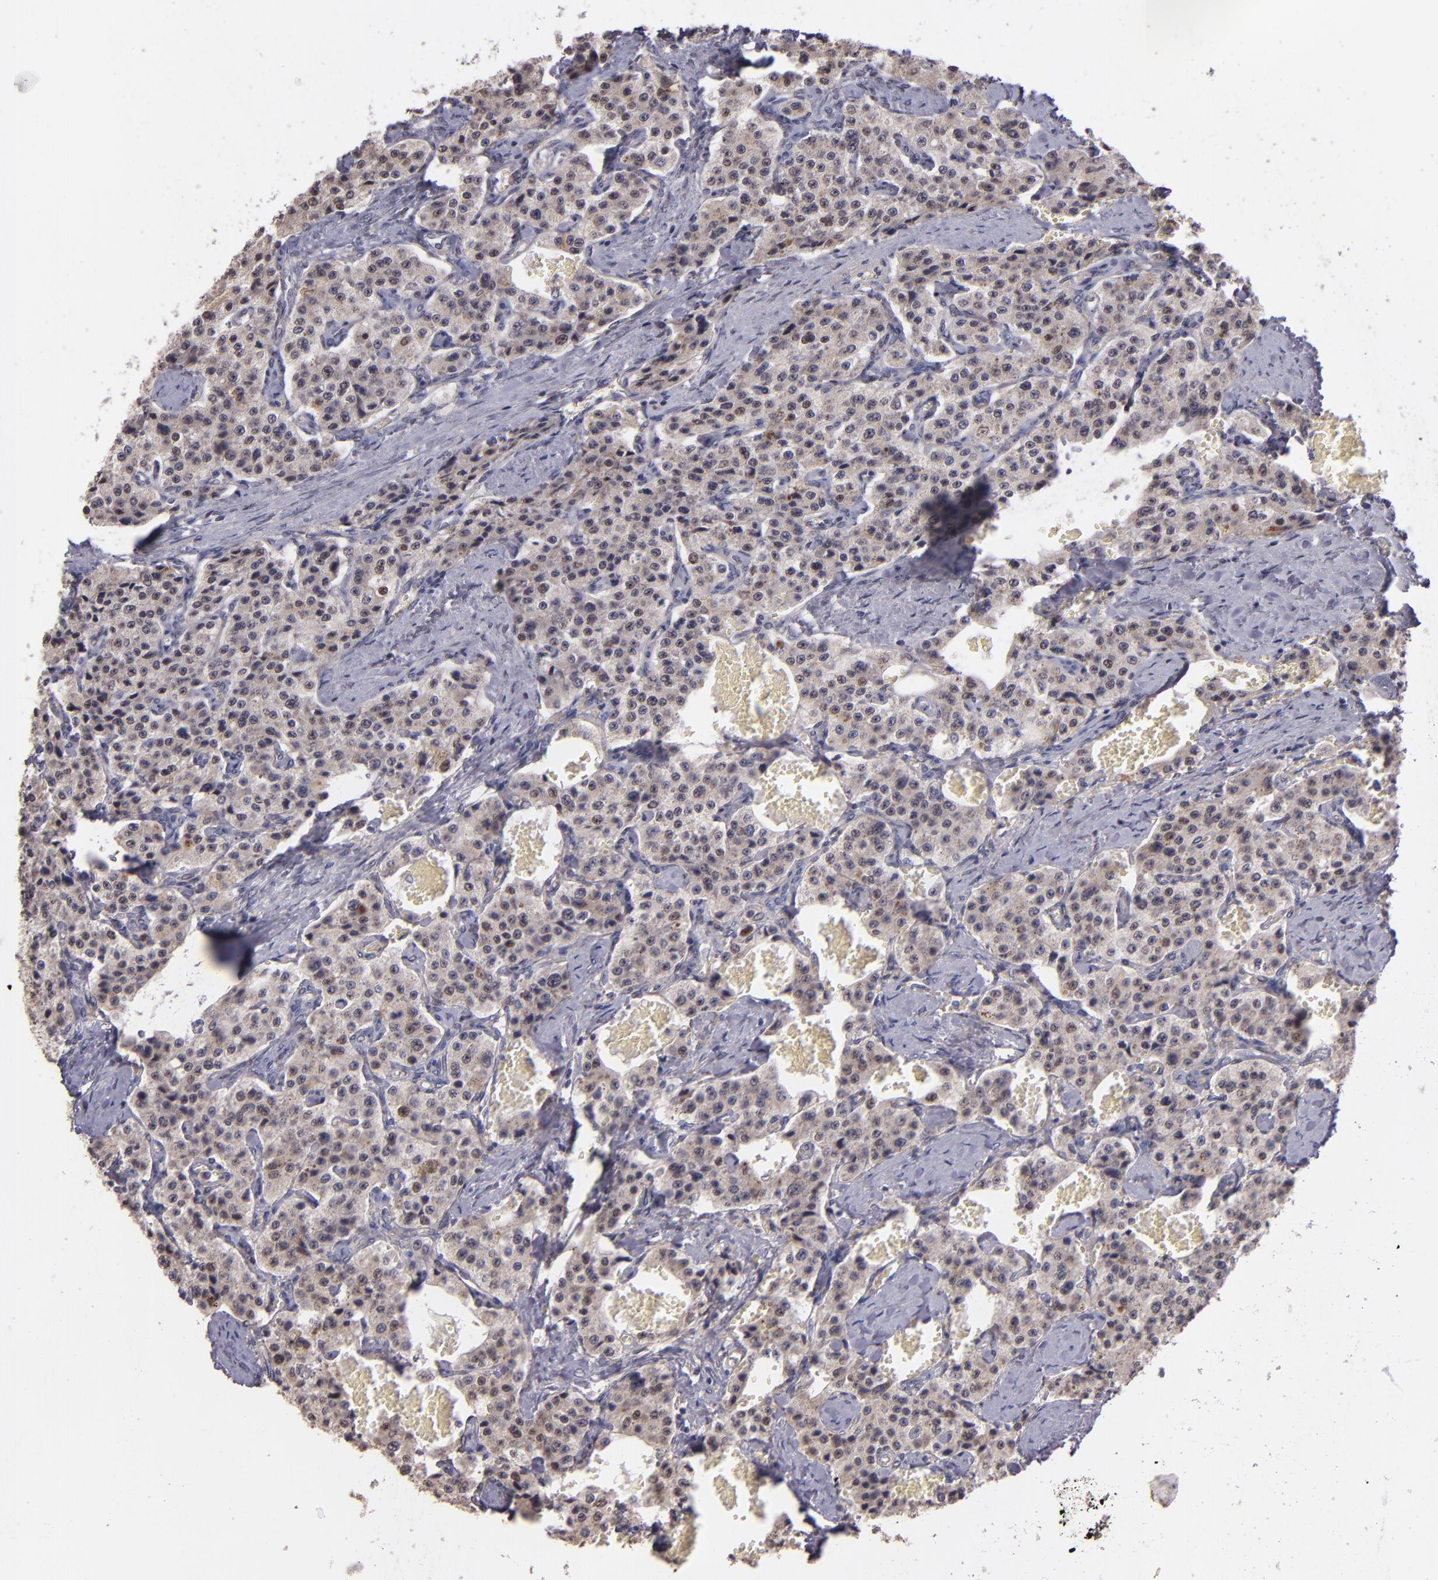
{"staining": {"intensity": "moderate", "quantity": ">75%", "location": "cytoplasmic/membranous,nuclear"}, "tissue": "carcinoid", "cell_type": "Tumor cells", "image_type": "cancer", "snomed": [{"axis": "morphology", "description": "Carcinoid, malignant, NOS"}, {"axis": "topography", "description": "Small intestine"}], "caption": "The micrograph exhibits immunohistochemical staining of carcinoid. There is moderate cytoplasmic/membranous and nuclear staining is seen in approximately >75% of tumor cells.", "gene": "NUP62CL", "patient": {"sex": "male", "age": 52}}